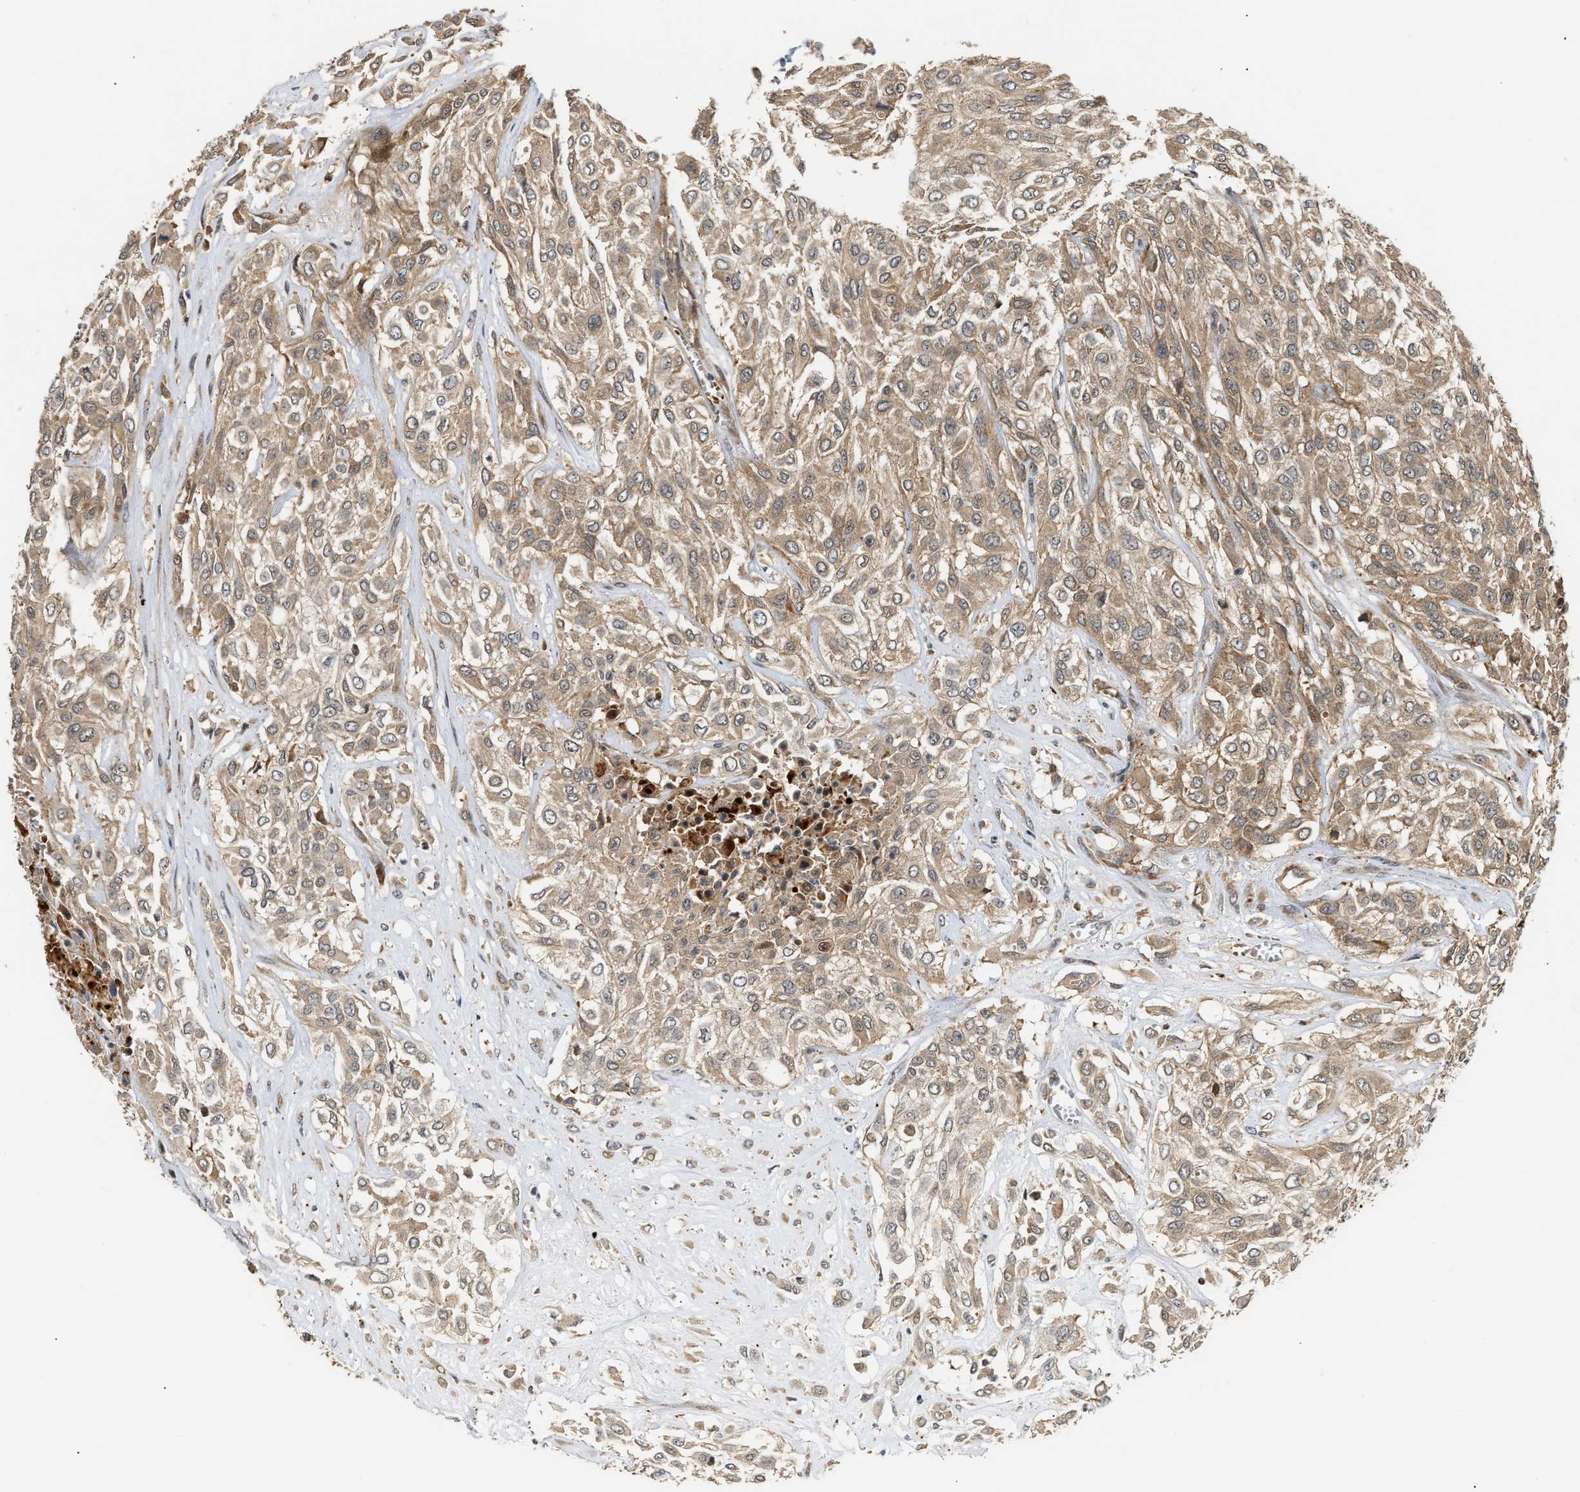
{"staining": {"intensity": "weak", "quantity": ">75%", "location": "cytoplasmic/membranous"}, "tissue": "urothelial cancer", "cell_type": "Tumor cells", "image_type": "cancer", "snomed": [{"axis": "morphology", "description": "Urothelial carcinoma, High grade"}, {"axis": "topography", "description": "Urinary bladder"}], "caption": "Urothelial cancer stained with DAB immunohistochemistry exhibits low levels of weak cytoplasmic/membranous expression in approximately >75% of tumor cells.", "gene": "EXTL2", "patient": {"sex": "male", "age": 57}}